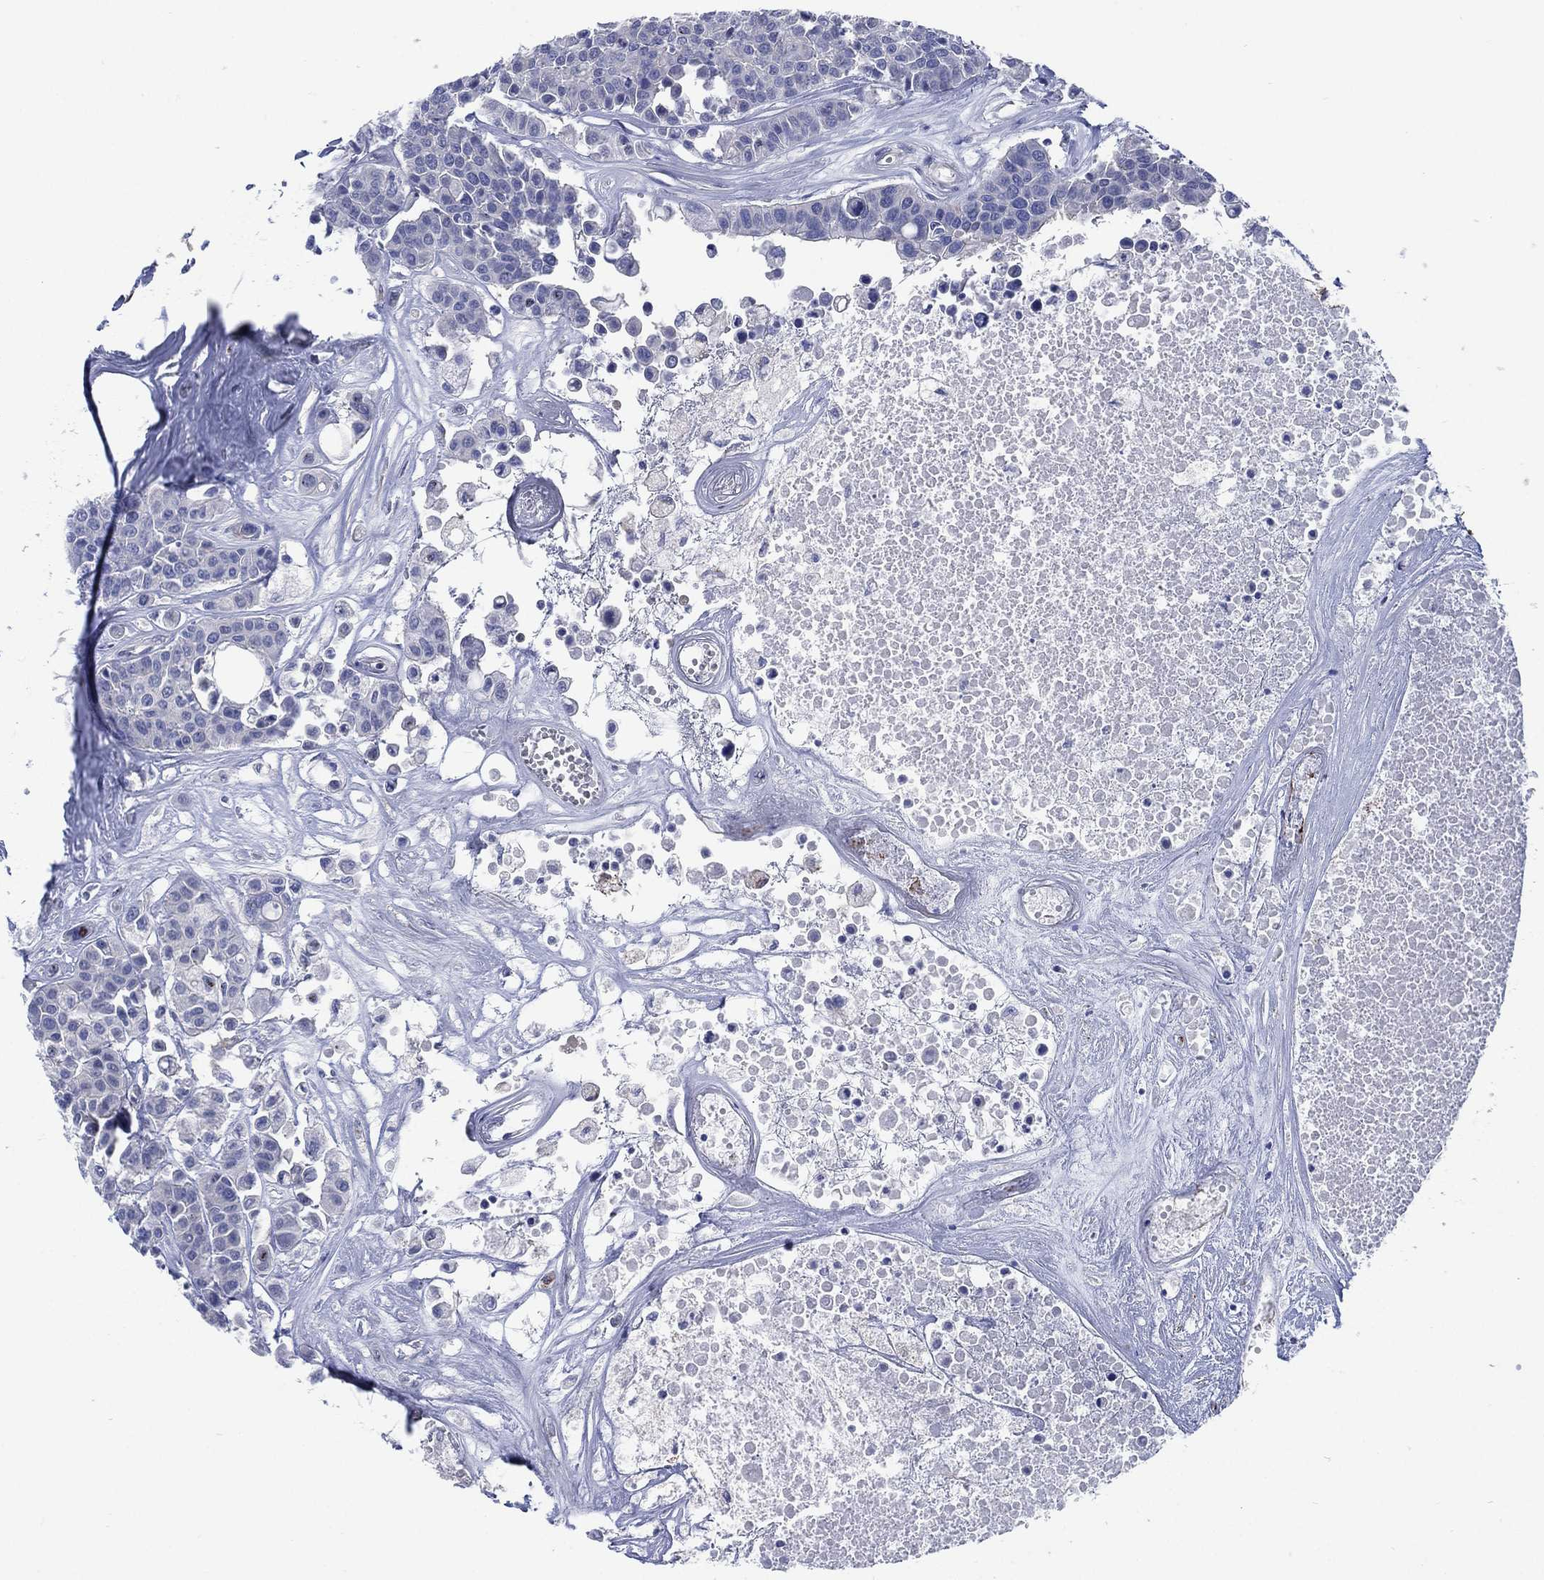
{"staining": {"intensity": "negative", "quantity": "none", "location": "none"}, "tissue": "carcinoid", "cell_type": "Tumor cells", "image_type": "cancer", "snomed": [{"axis": "morphology", "description": "Carcinoid, malignant, NOS"}, {"axis": "topography", "description": "Colon"}], "caption": "Tumor cells are negative for protein expression in human carcinoid.", "gene": "C5orf46", "patient": {"sex": "male", "age": 81}}